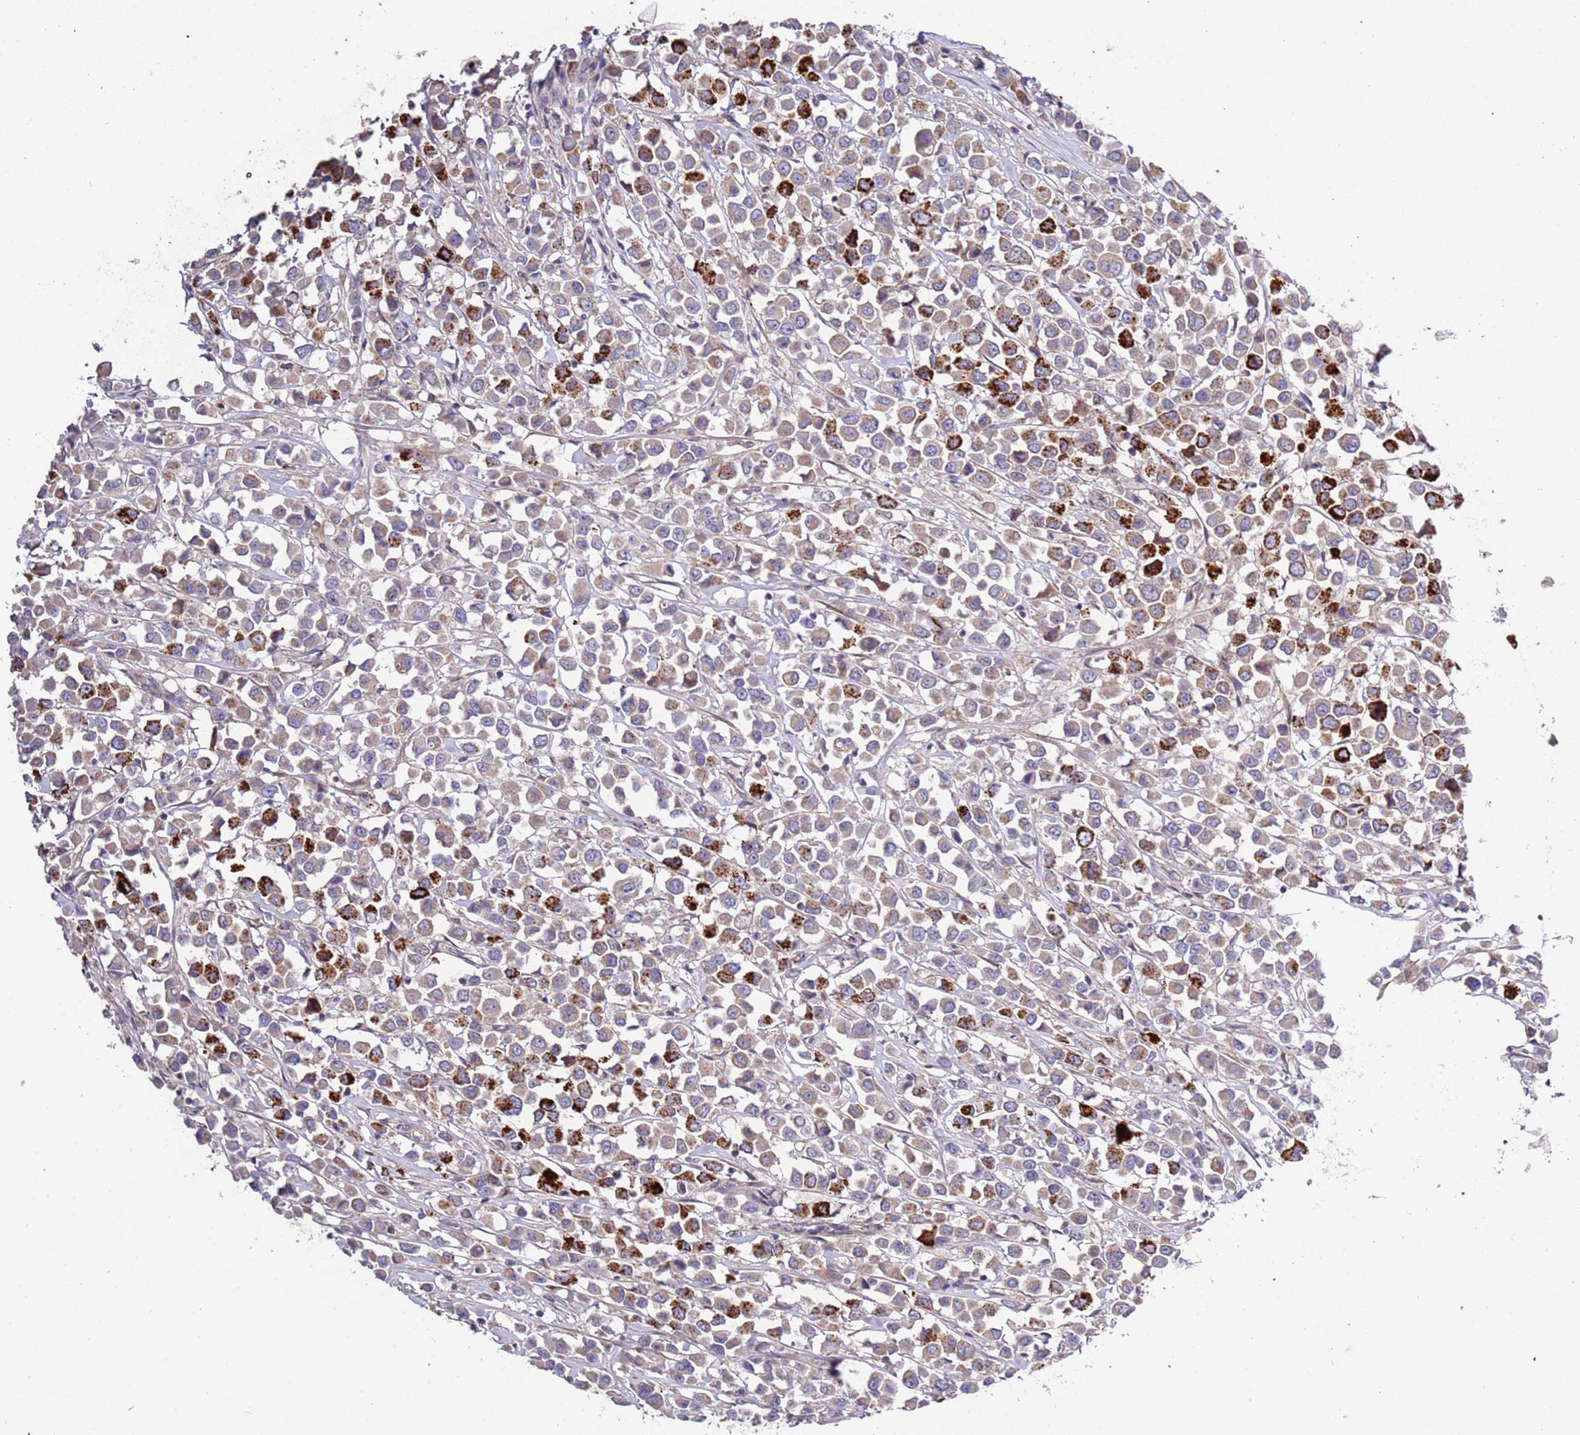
{"staining": {"intensity": "strong", "quantity": "<25%", "location": "cytoplasmic/membranous"}, "tissue": "breast cancer", "cell_type": "Tumor cells", "image_type": "cancer", "snomed": [{"axis": "morphology", "description": "Duct carcinoma"}, {"axis": "topography", "description": "Breast"}], "caption": "Protein staining by immunohistochemistry exhibits strong cytoplasmic/membranous expression in approximately <25% of tumor cells in breast invasive ductal carcinoma.", "gene": "LAMB4", "patient": {"sex": "female", "age": 61}}